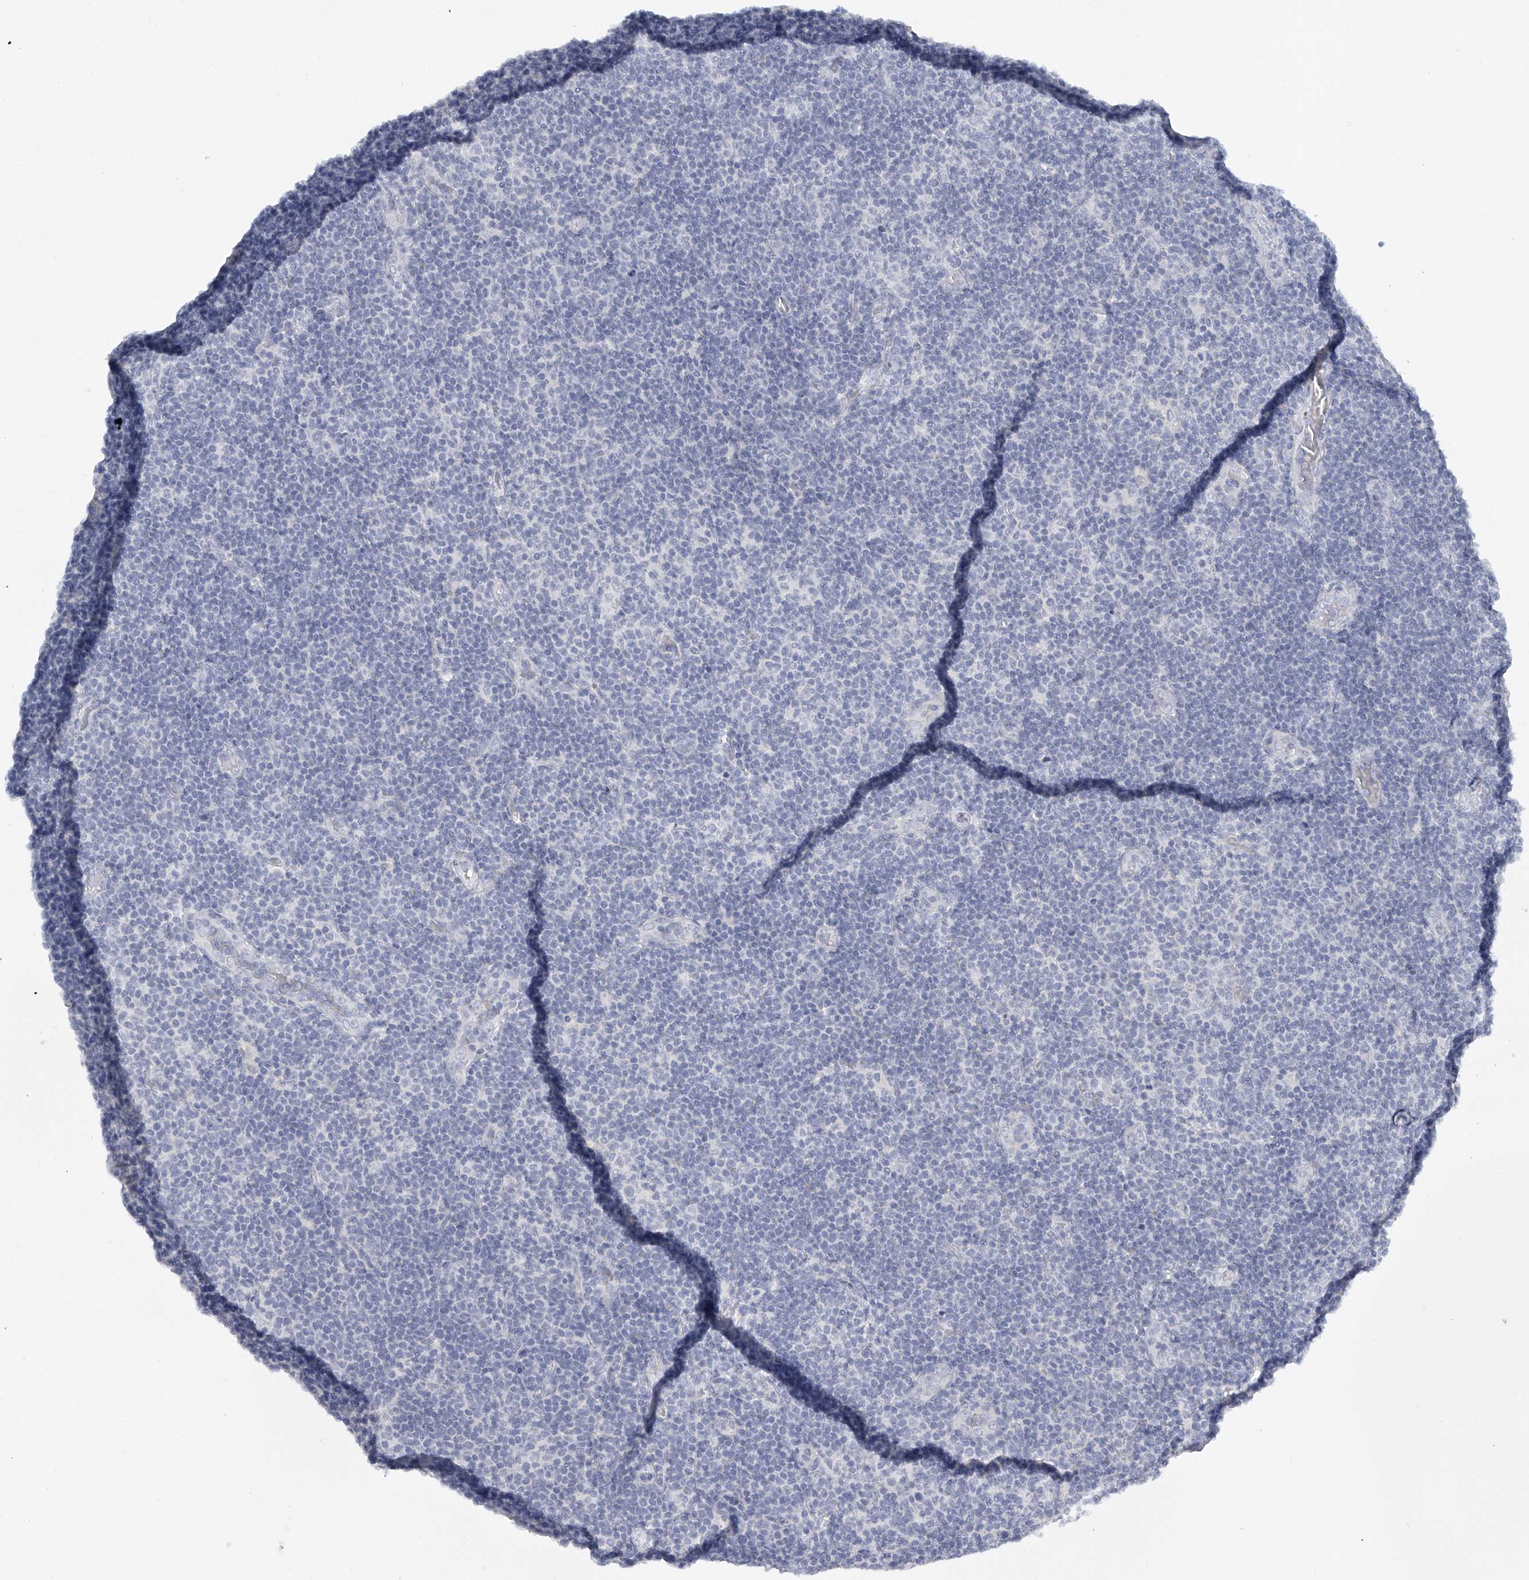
{"staining": {"intensity": "negative", "quantity": "none", "location": "none"}, "tissue": "lymphoma", "cell_type": "Tumor cells", "image_type": "cancer", "snomed": [{"axis": "morphology", "description": "Malignant lymphoma, non-Hodgkin's type, Low grade"}, {"axis": "topography", "description": "Lymph node"}], "caption": "There is no significant staining in tumor cells of lymphoma. Brightfield microscopy of IHC stained with DAB (brown) and hematoxylin (blue), captured at high magnification.", "gene": "FAT2", "patient": {"sex": "male", "age": 83}}